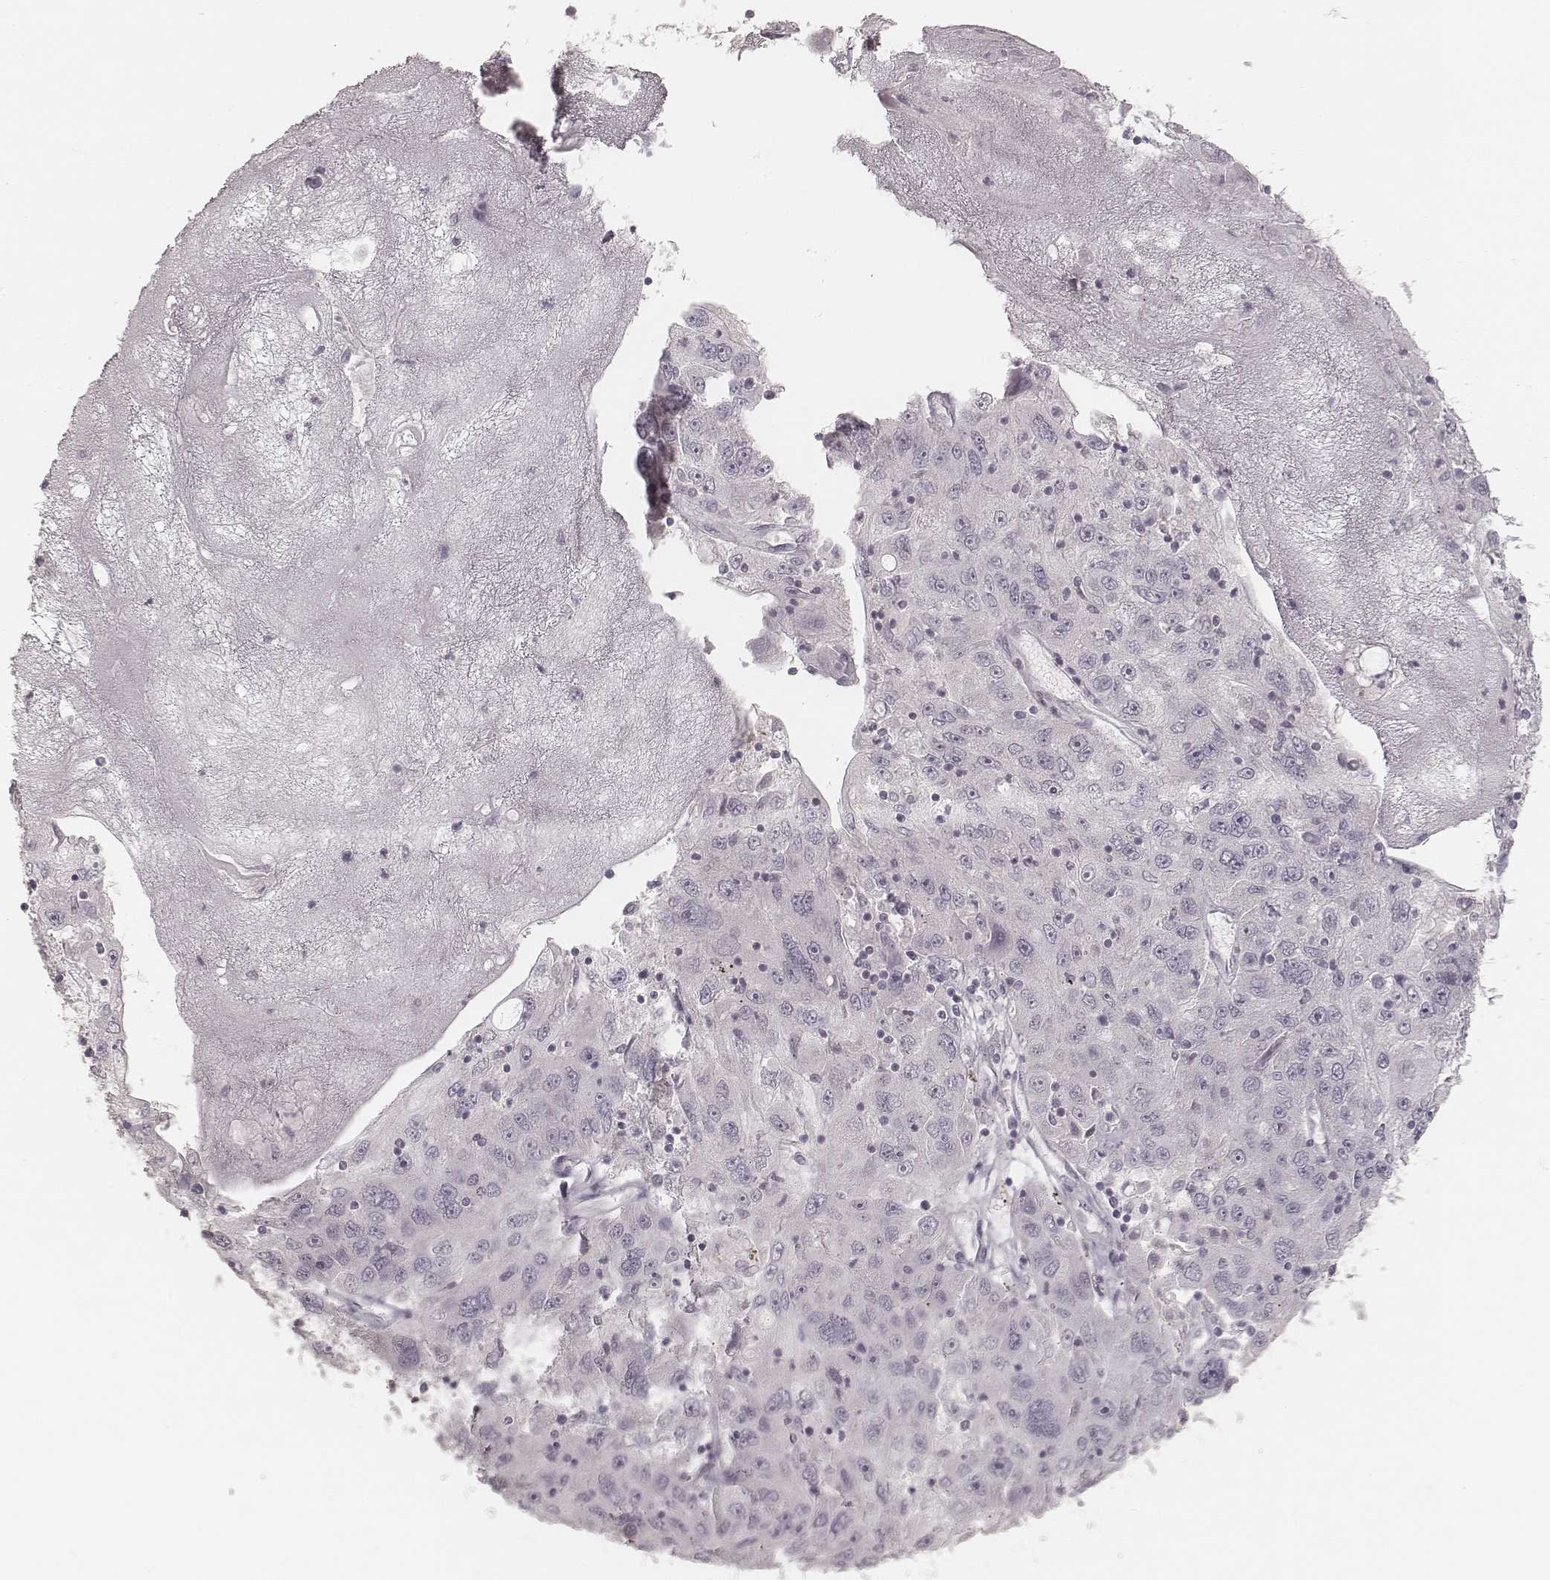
{"staining": {"intensity": "negative", "quantity": "none", "location": "none"}, "tissue": "stomach cancer", "cell_type": "Tumor cells", "image_type": "cancer", "snomed": [{"axis": "morphology", "description": "Adenocarcinoma, NOS"}, {"axis": "topography", "description": "Stomach"}], "caption": "IHC of stomach cancer (adenocarcinoma) reveals no staining in tumor cells.", "gene": "ACACB", "patient": {"sex": "male", "age": 56}}